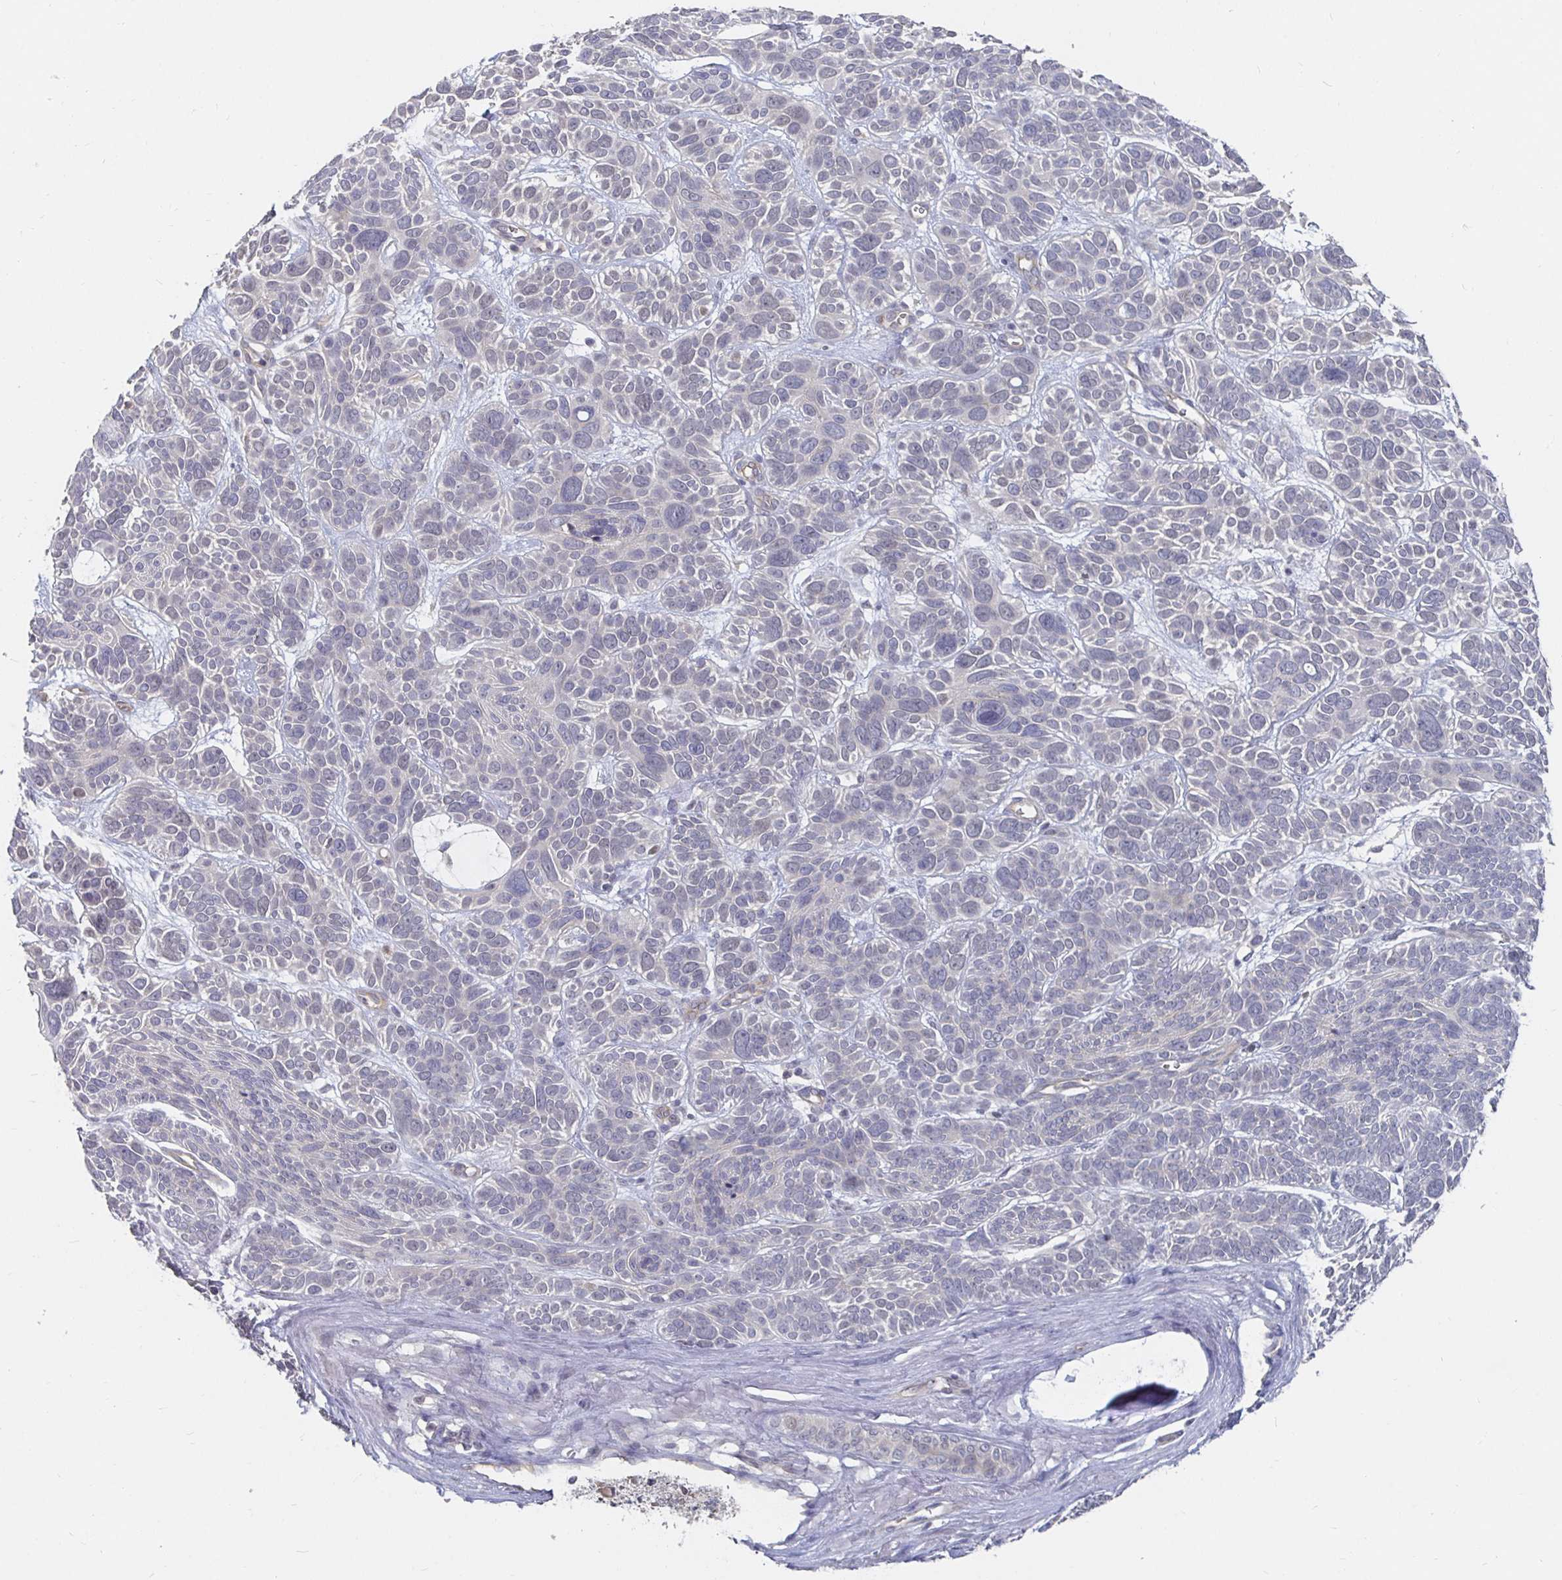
{"staining": {"intensity": "negative", "quantity": "none", "location": "none"}, "tissue": "skin cancer", "cell_type": "Tumor cells", "image_type": "cancer", "snomed": [{"axis": "morphology", "description": "Basal cell carcinoma"}, {"axis": "morphology", "description": "BCC, low aggressive"}, {"axis": "topography", "description": "Skin"}, {"axis": "topography", "description": "Skin of face"}], "caption": "DAB (3,3'-diaminobenzidine) immunohistochemical staining of human basal cell carcinoma (skin) exhibits no significant expression in tumor cells. The staining is performed using DAB brown chromogen with nuclei counter-stained in using hematoxylin.", "gene": "MEIS1", "patient": {"sex": "male", "age": 73}}